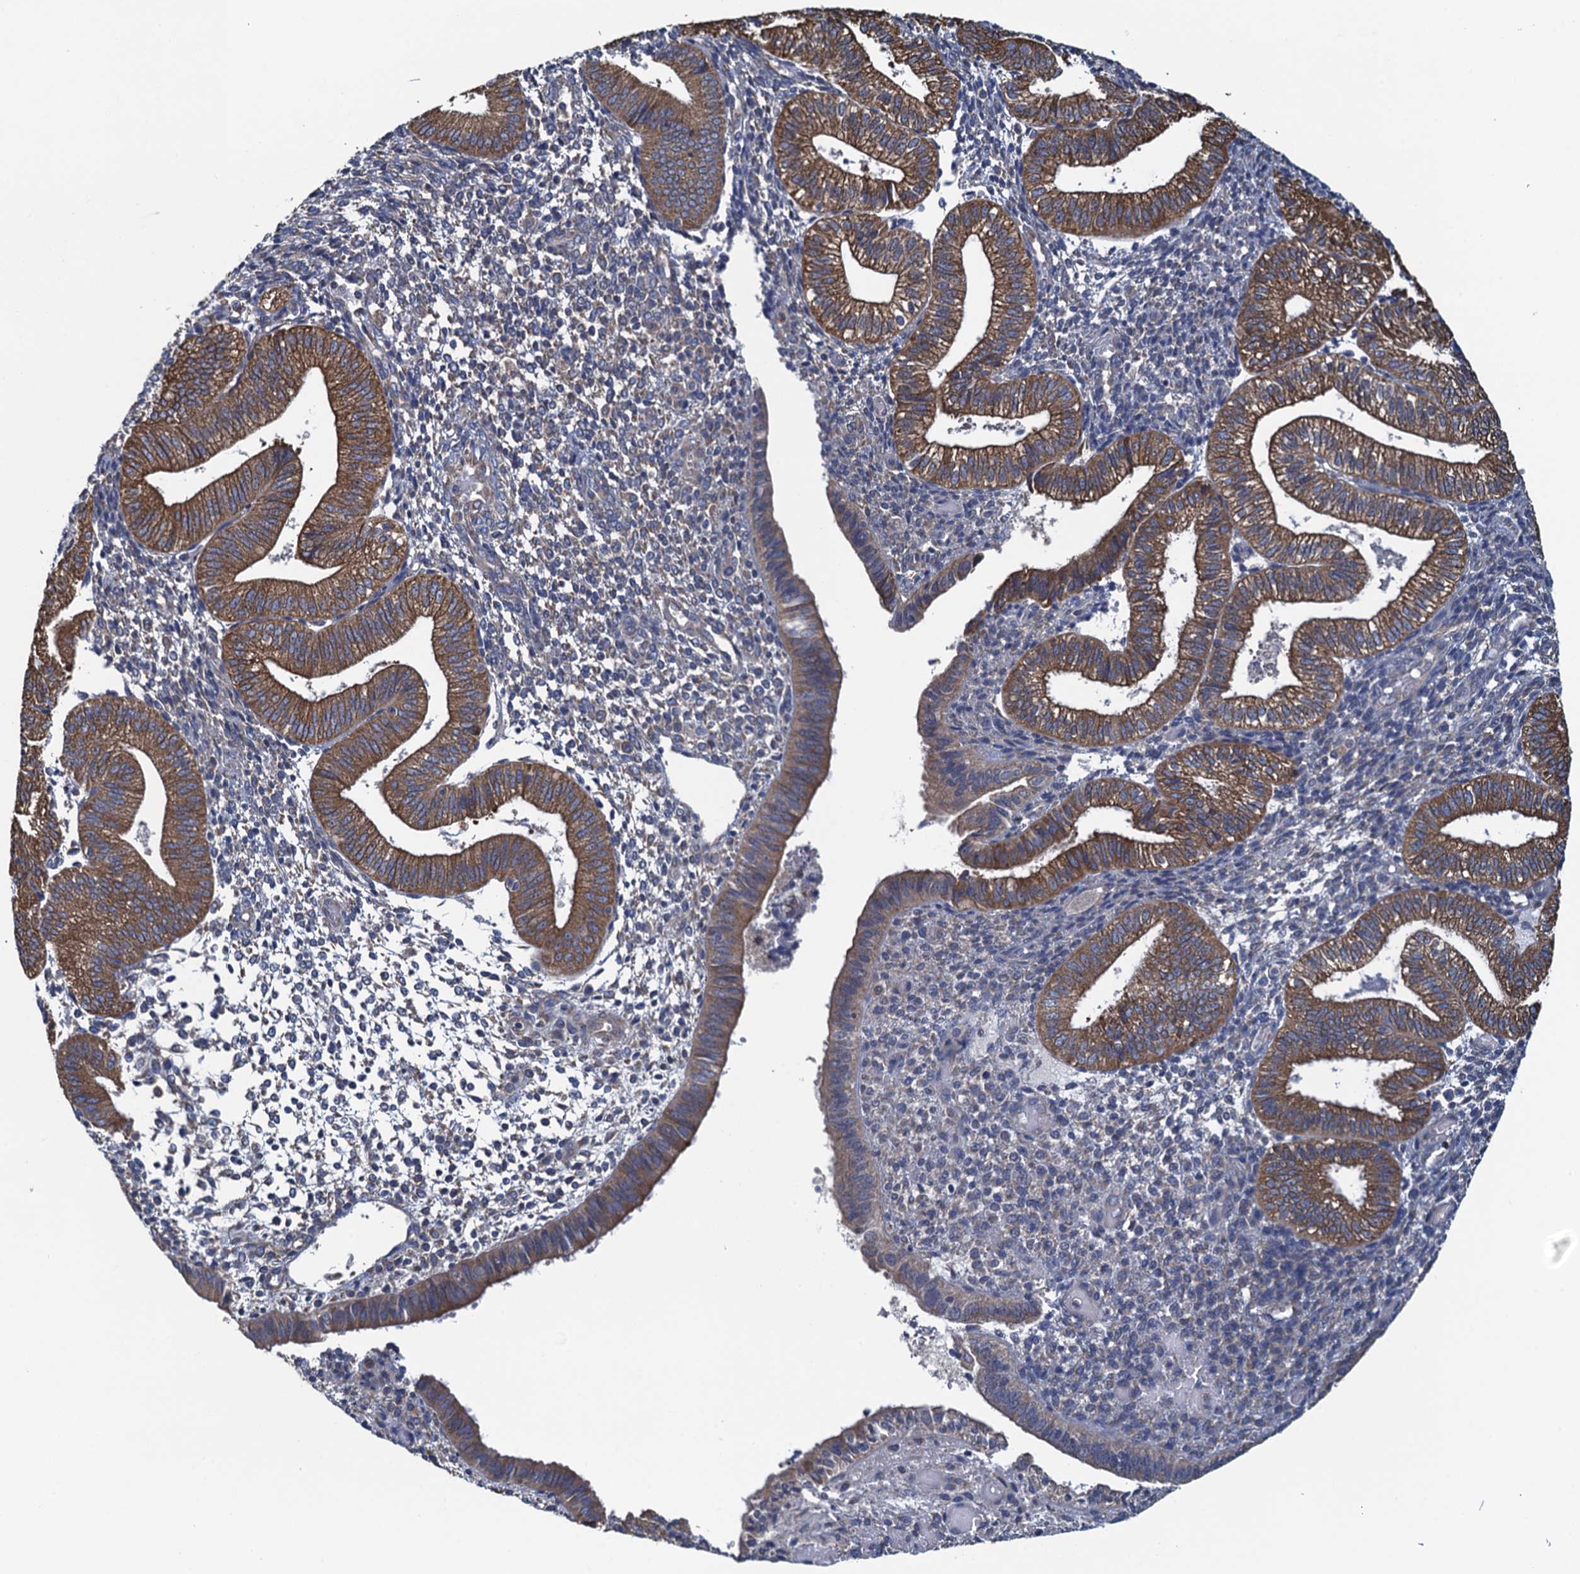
{"staining": {"intensity": "negative", "quantity": "none", "location": "none"}, "tissue": "endometrium", "cell_type": "Cells in endometrial stroma", "image_type": "normal", "snomed": [{"axis": "morphology", "description": "Normal tissue, NOS"}, {"axis": "topography", "description": "Endometrium"}], "caption": "The histopathology image shows no staining of cells in endometrial stroma in unremarkable endometrium. (DAB immunohistochemistry (IHC), high magnification).", "gene": "ADCY9", "patient": {"sex": "female", "age": 34}}